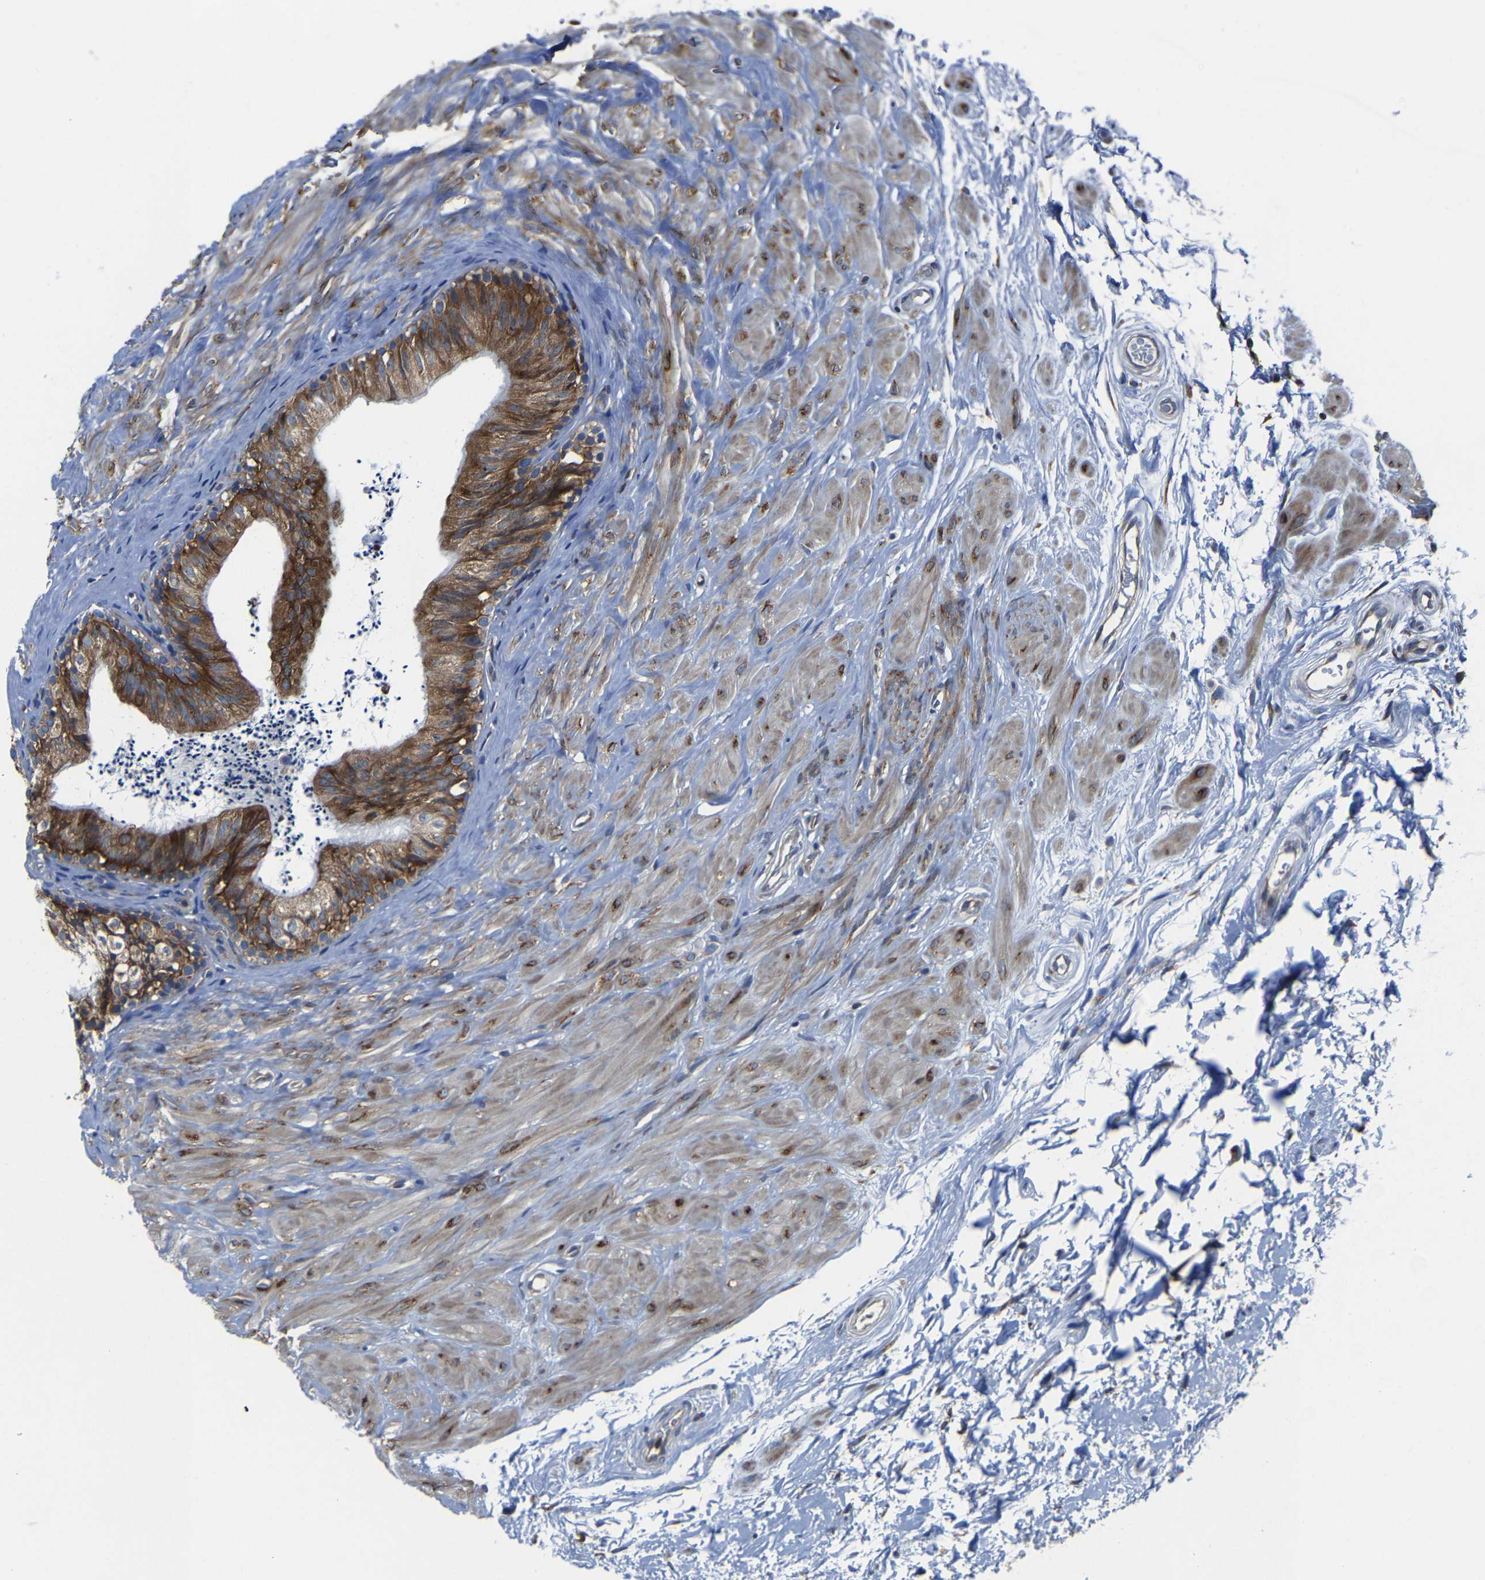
{"staining": {"intensity": "moderate", "quantity": ">75%", "location": "cytoplasmic/membranous"}, "tissue": "epididymis", "cell_type": "Glandular cells", "image_type": "normal", "snomed": [{"axis": "morphology", "description": "Normal tissue, NOS"}, {"axis": "topography", "description": "Epididymis"}], "caption": "Protein staining of benign epididymis exhibits moderate cytoplasmic/membranous positivity in about >75% of glandular cells. The staining is performed using DAB brown chromogen to label protein expression. The nuclei are counter-stained blue using hematoxylin.", "gene": "G3BP2", "patient": {"sex": "male", "age": 56}}